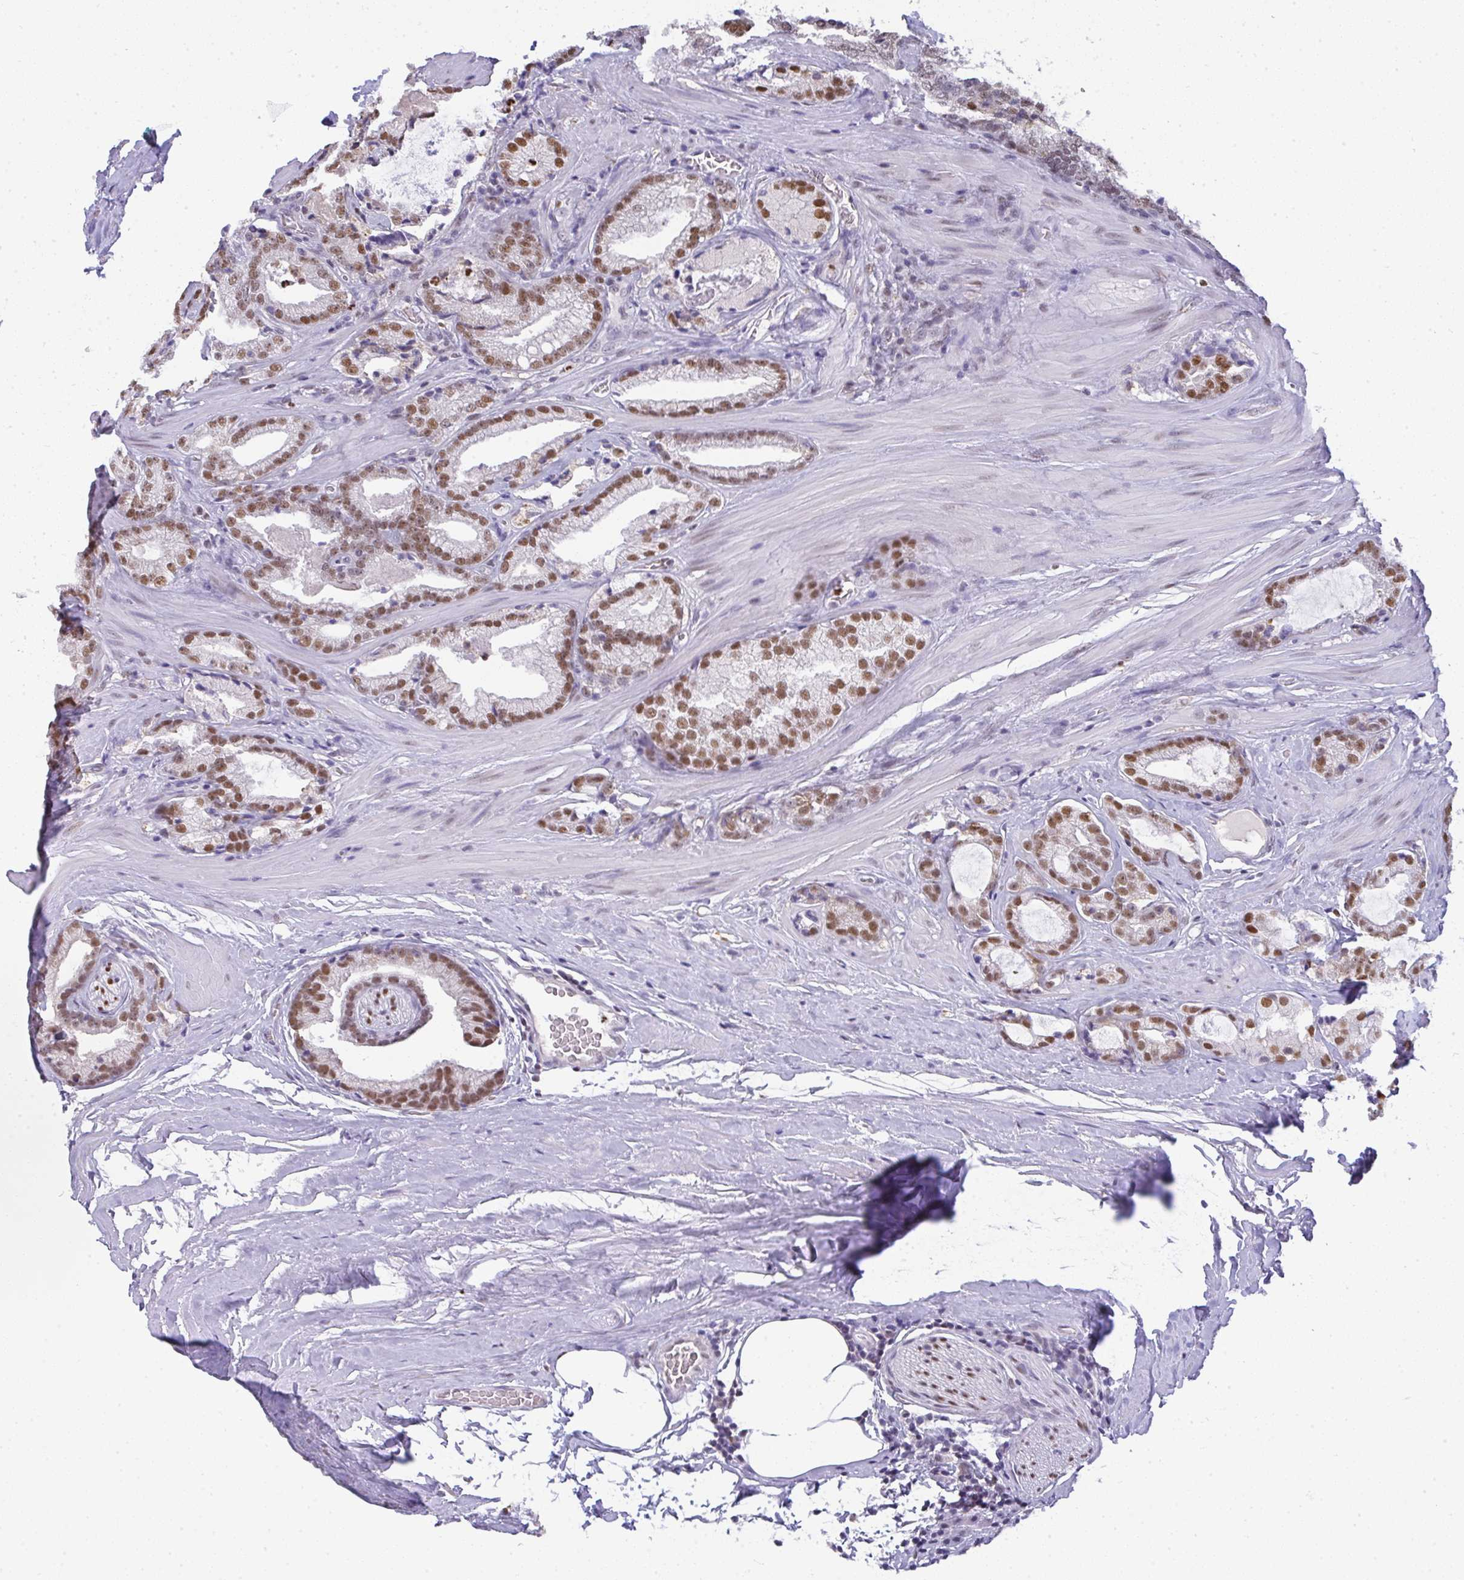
{"staining": {"intensity": "moderate", "quantity": ">75%", "location": "nuclear"}, "tissue": "prostate cancer", "cell_type": "Tumor cells", "image_type": "cancer", "snomed": [{"axis": "morphology", "description": "Adenocarcinoma, High grade"}, {"axis": "topography", "description": "Prostate"}], "caption": "High-power microscopy captured an immunohistochemistry micrograph of prostate cancer, revealing moderate nuclear positivity in about >75% of tumor cells. (IHC, brightfield microscopy, high magnification).", "gene": "BBX", "patient": {"sex": "male", "age": 68}}